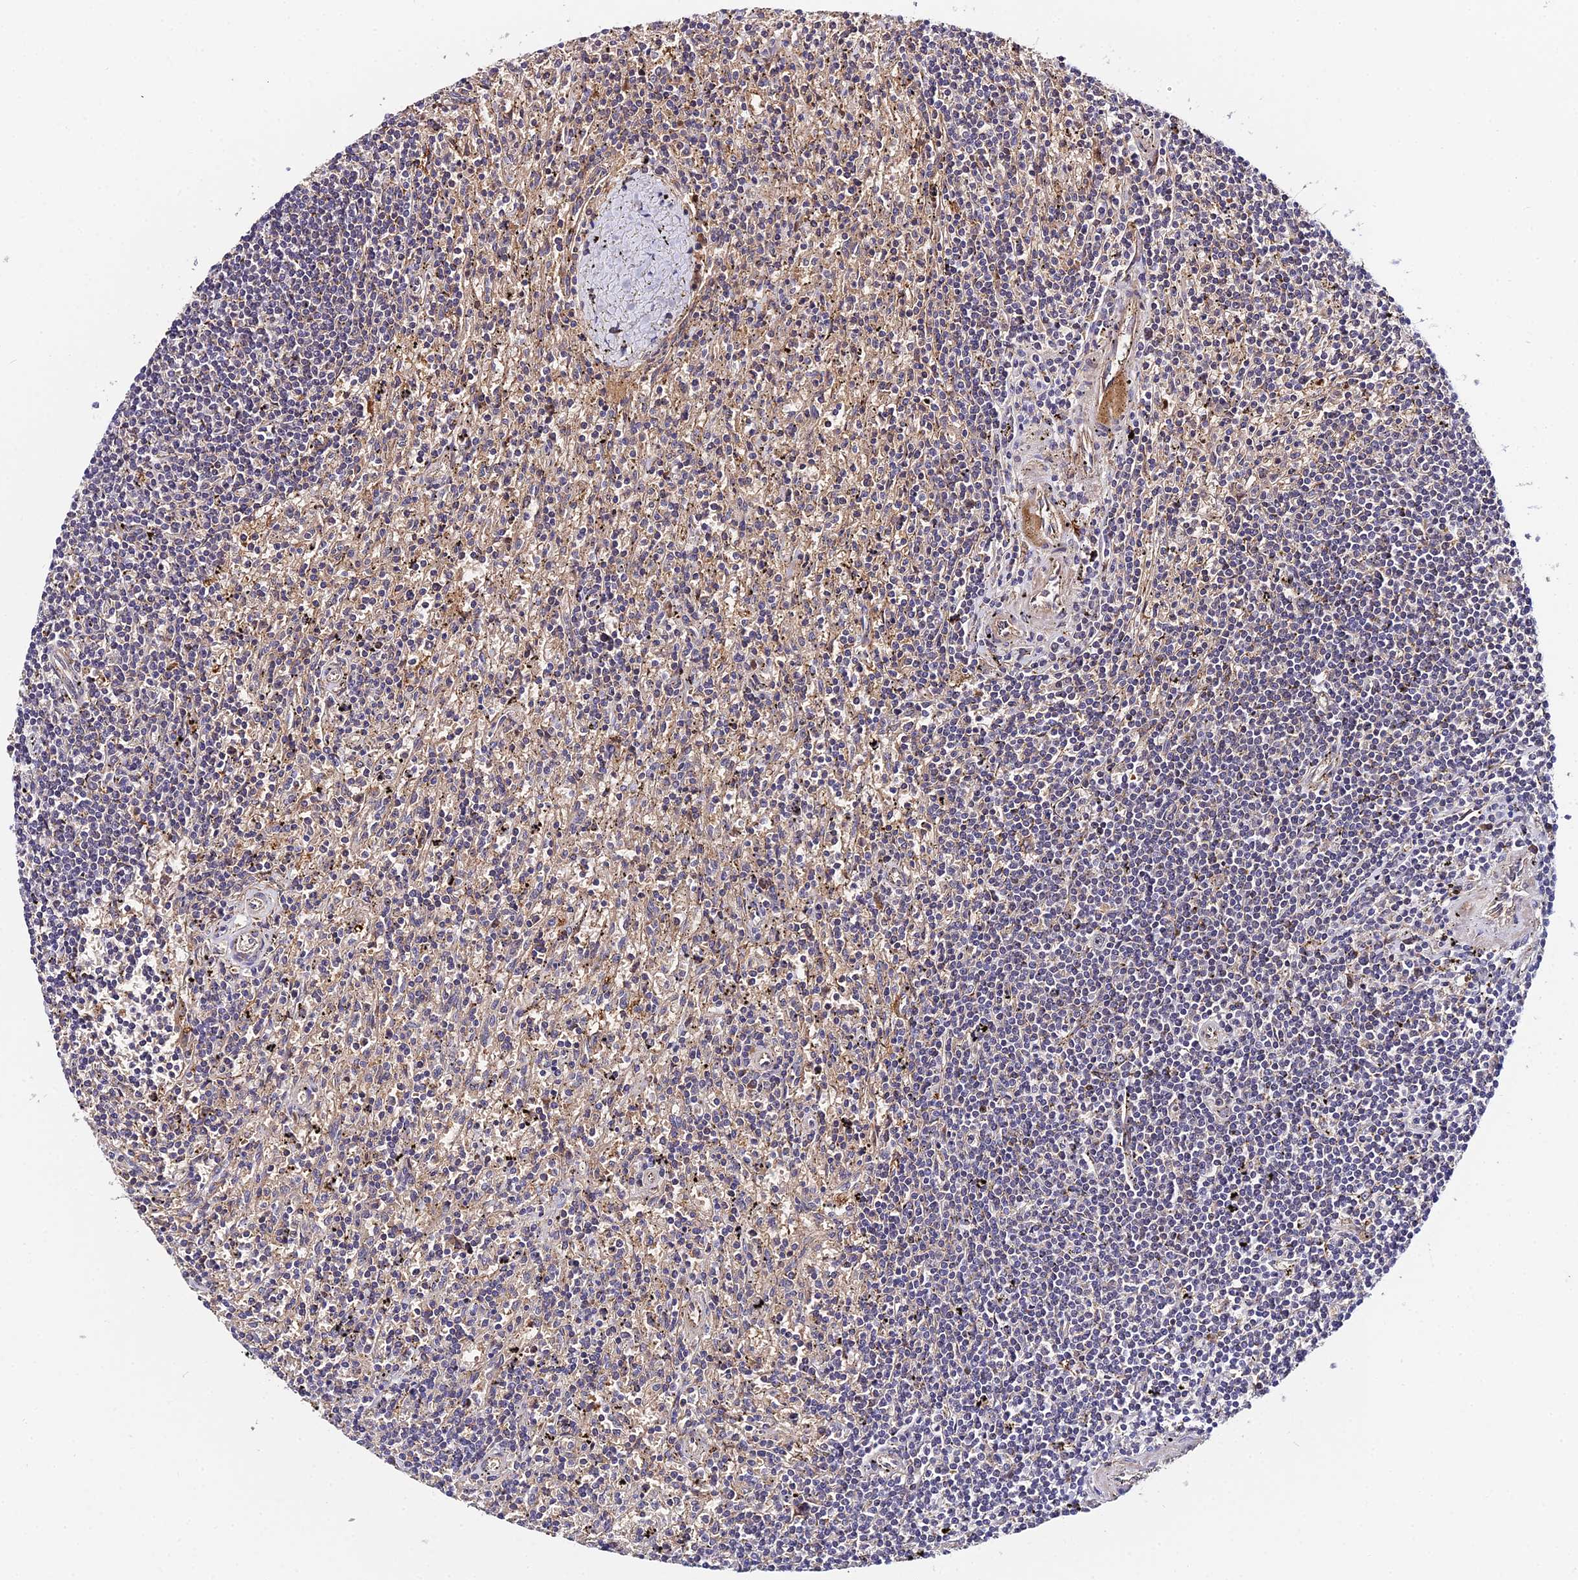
{"staining": {"intensity": "negative", "quantity": "none", "location": "none"}, "tissue": "lymphoma", "cell_type": "Tumor cells", "image_type": "cancer", "snomed": [{"axis": "morphology", "description": "Malignant lymphoma, non-Hodgkin's type, Low grade"}, {"axis": "topography", "description": "Spleen"}], "caption": "The IHC photomicrograph has no significant staining in tumor cells of low-grade malignant lymphoma, non-Hodgkin's type tissue.", "gene": "ZBED8", "patient": {"sex": "male", "age": 76}}